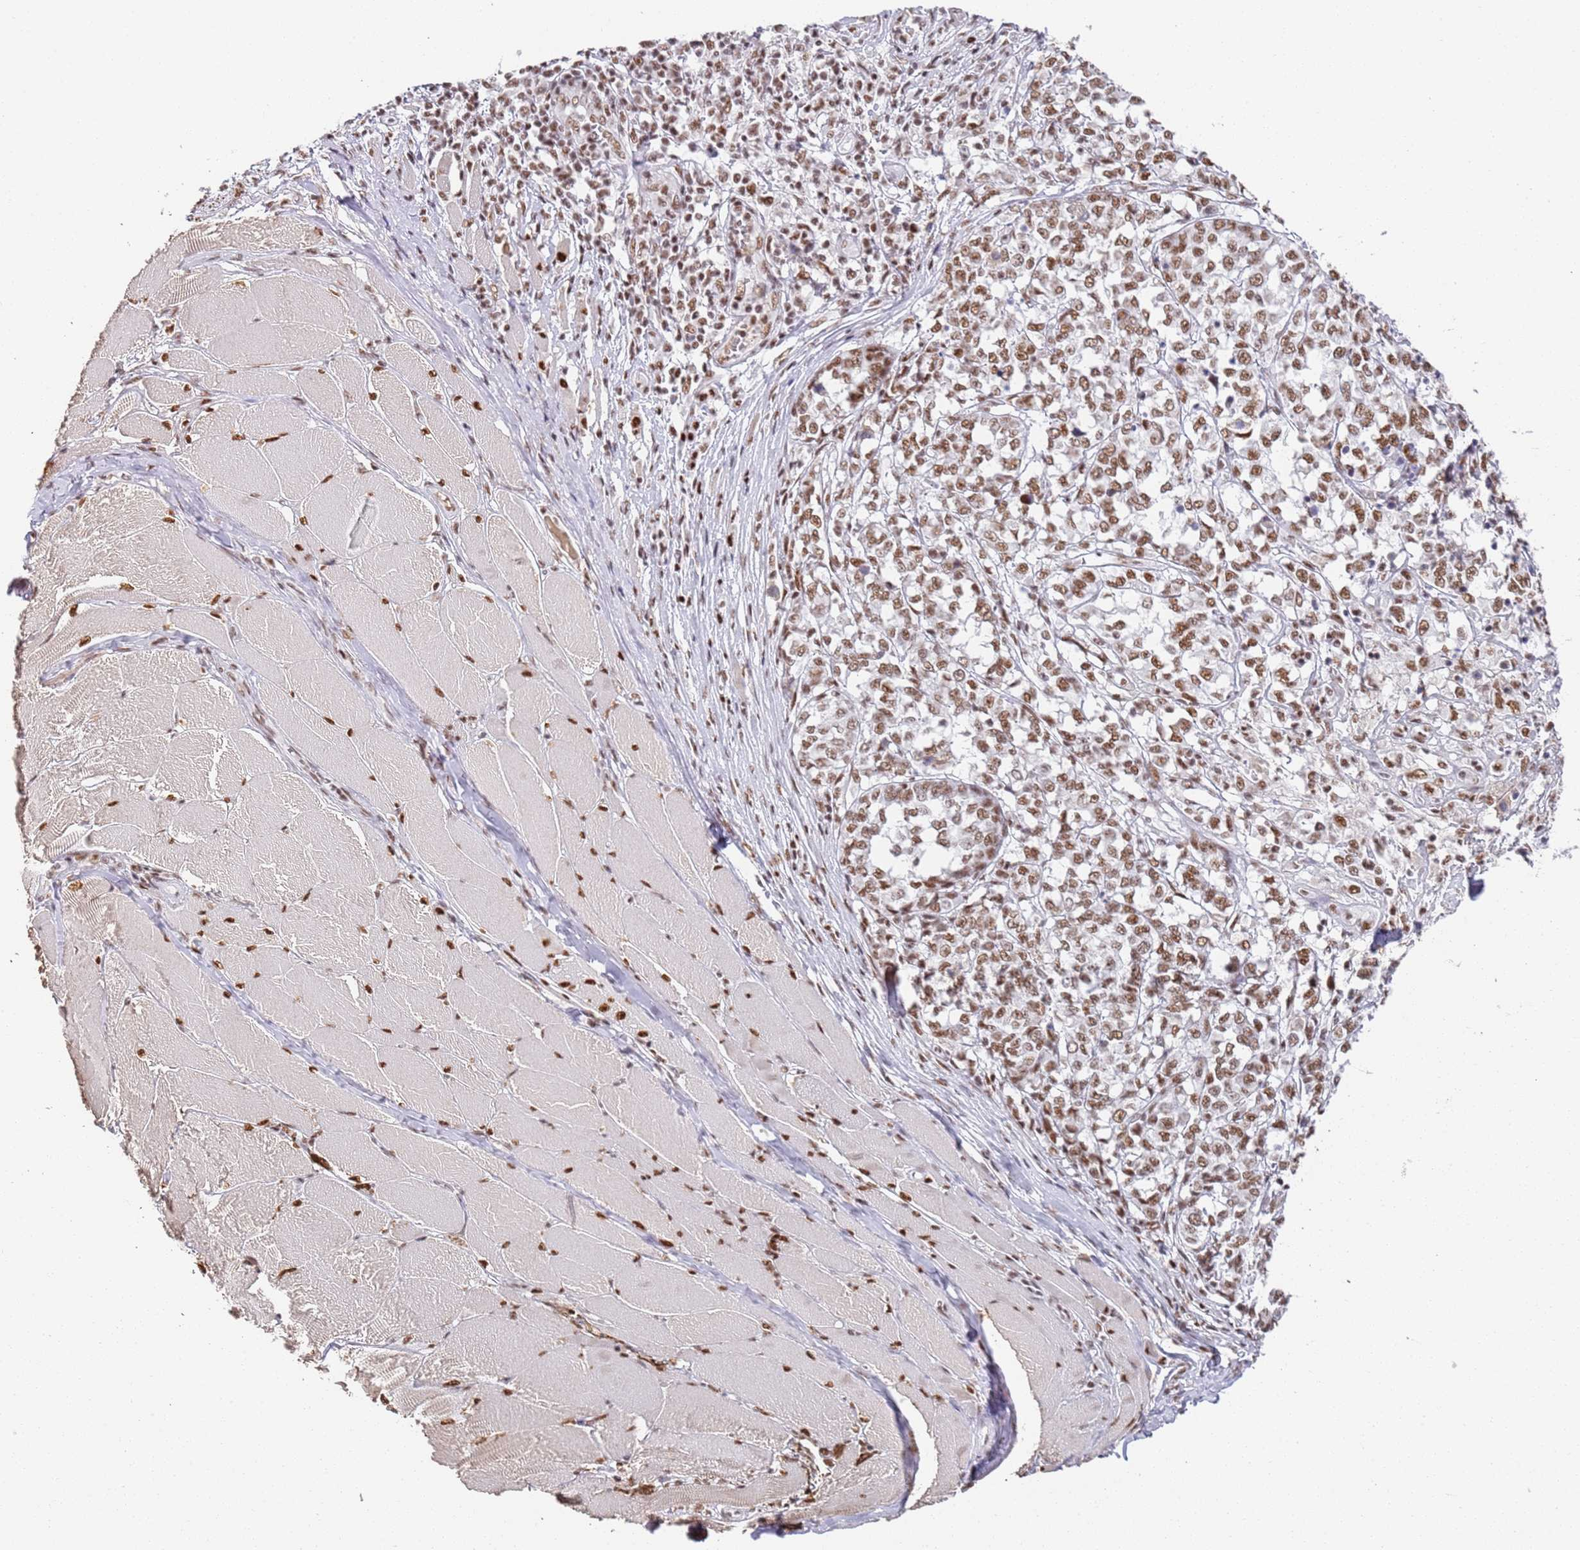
{"staining": {"intensity": "moderate", "quantity": ">75%", "location": "nuclear"}, "tissue": "melanoma", "cell_type": "Tumor cells", "image_type": "cancer", "snomed": [{"axis": "morphology", "description": "Malignant melanoma, NOS"}, {"axis": "topography", "description": "Skin"}], "caption": "A micrograph of melanoma stained for a protein demonstrates moderate nuclear brown staining in tumor cells.", "gene": "AKAP8L", "patient": {"sex": "female", "age": 72}}